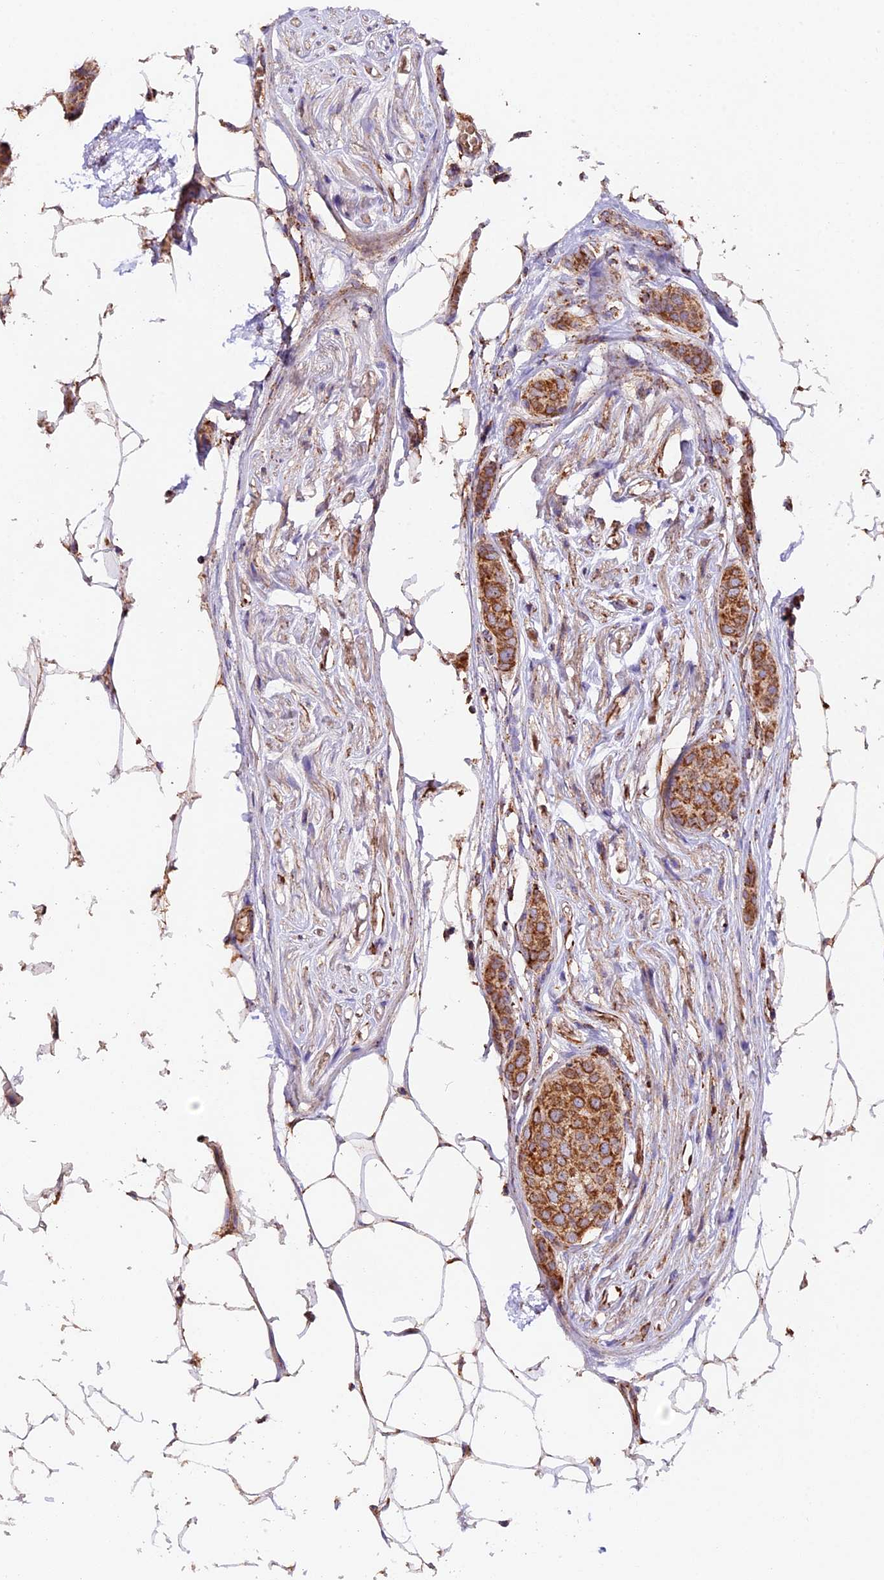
{"staining": {"intensity": "moderate", "quantity": ">75%", "location": "cytoplasmic/membranous"}, "tissue": "breast cancer", "cell_type": "Tumor cells", "image_type": "cancer", "snomed": [{"axis": "morphology", "description": "Duct carcinoma"}, {"axis": "topography", "description": "Breast"}], "caption": "This is an image of IHC staining of intraductal carcinoma (breast), which shows moderate staining in the cytoplasmic/membranous of tumor cells.", "gene": "NDUFA8", "patient": {"sex": "female", "age": 72}}